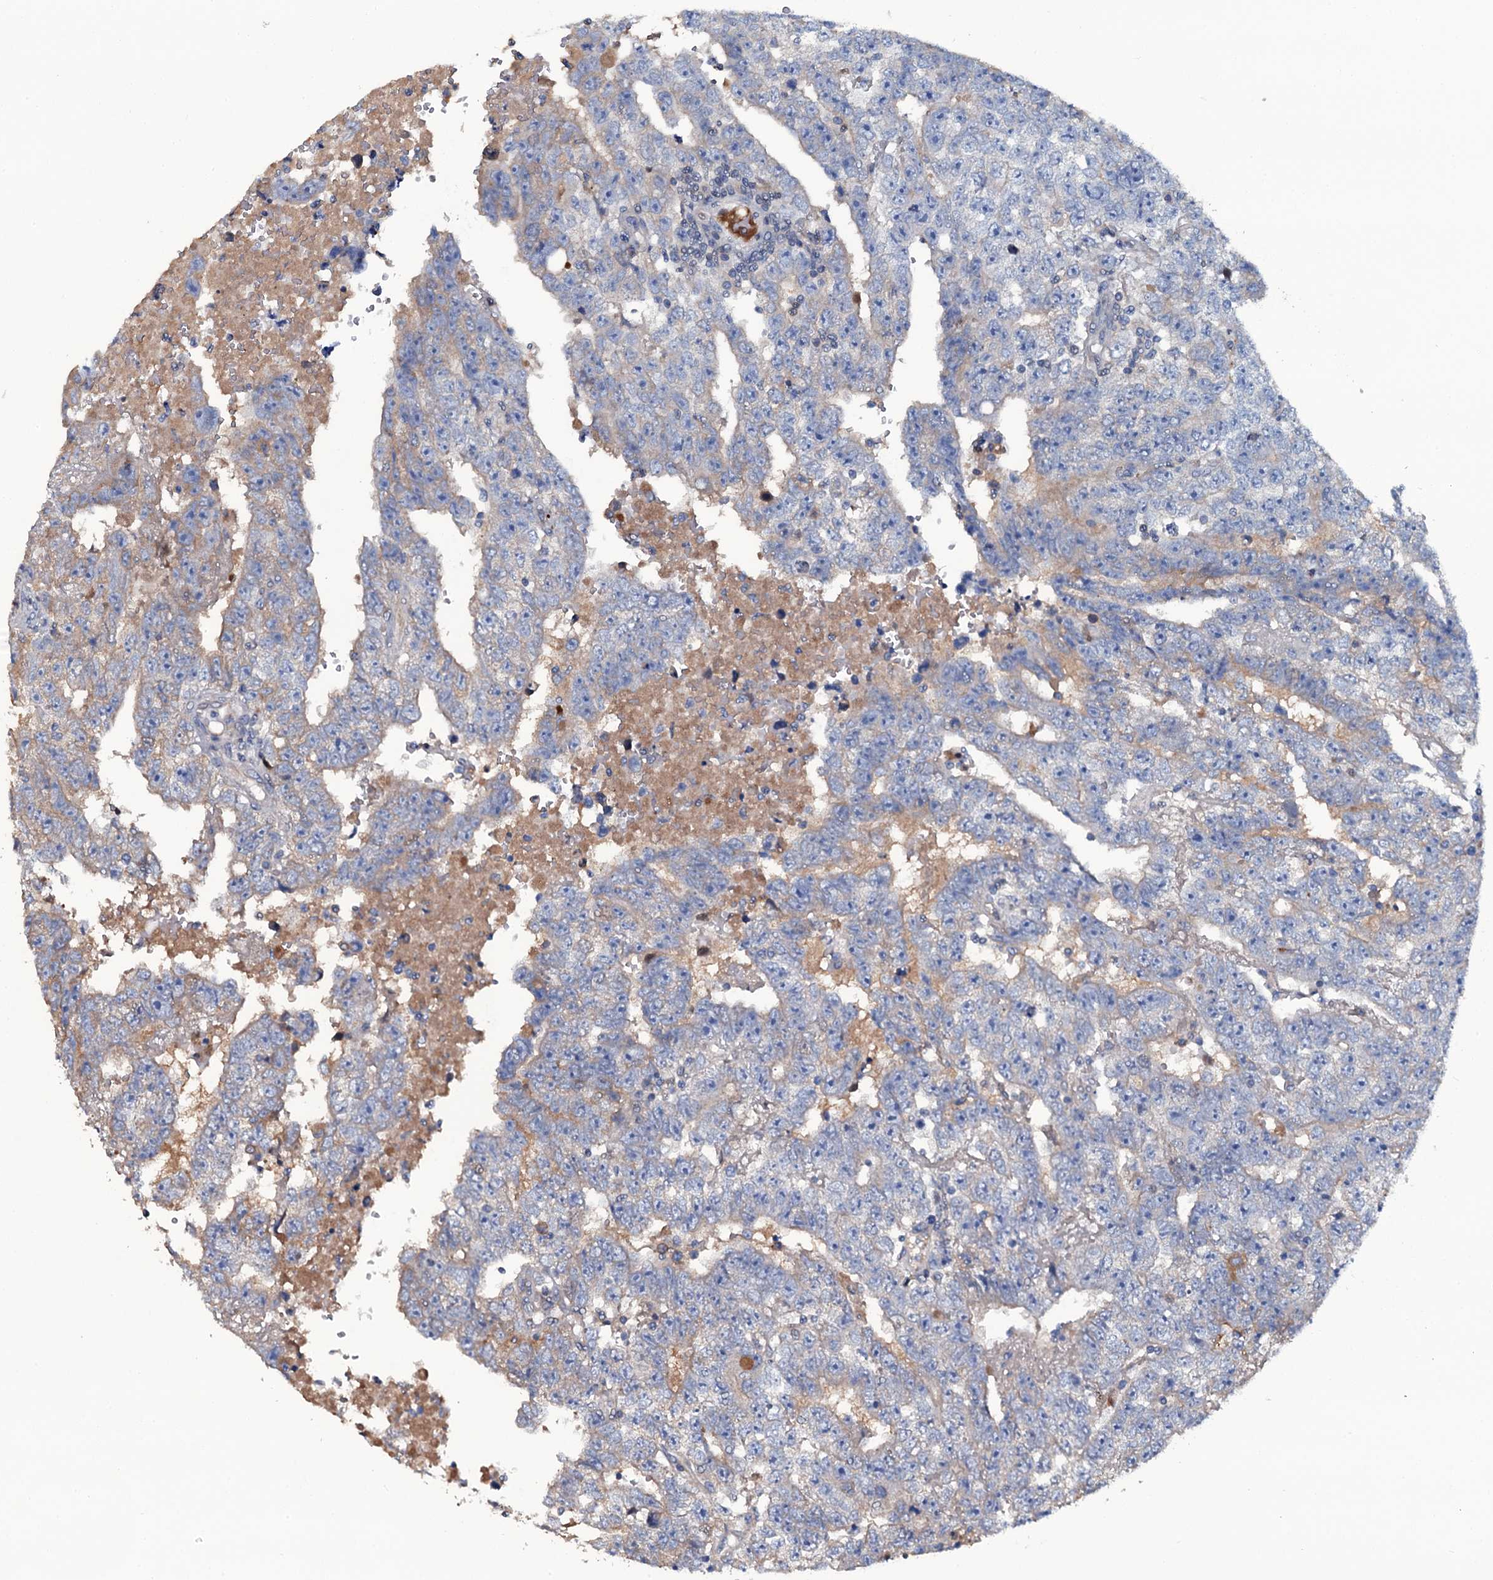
{"staining": {"intensity": "negative", "quantity": "none", "location": "none"}, "tissue": "testis cancer", "cell_type": "Tumor cells", "image_type": "cancer", "snomed": [{"axis": "morphology", "description": "Carcinoma, Embryonal, NOS"}, {"axis": "topography", "description": "Testis"}], "caption": "Testis cancer (embryonal carcinoma) was stained to show a protein in brown. There is no significant staining in tumor cells. The staining was performed using DAB to visualize the protein expression in brown, while the nuclei were stained in blue with hematoxylin (Magnification: 20x).", "gene": "LYG2", "patient": {"sex": "male", "age": 25}}